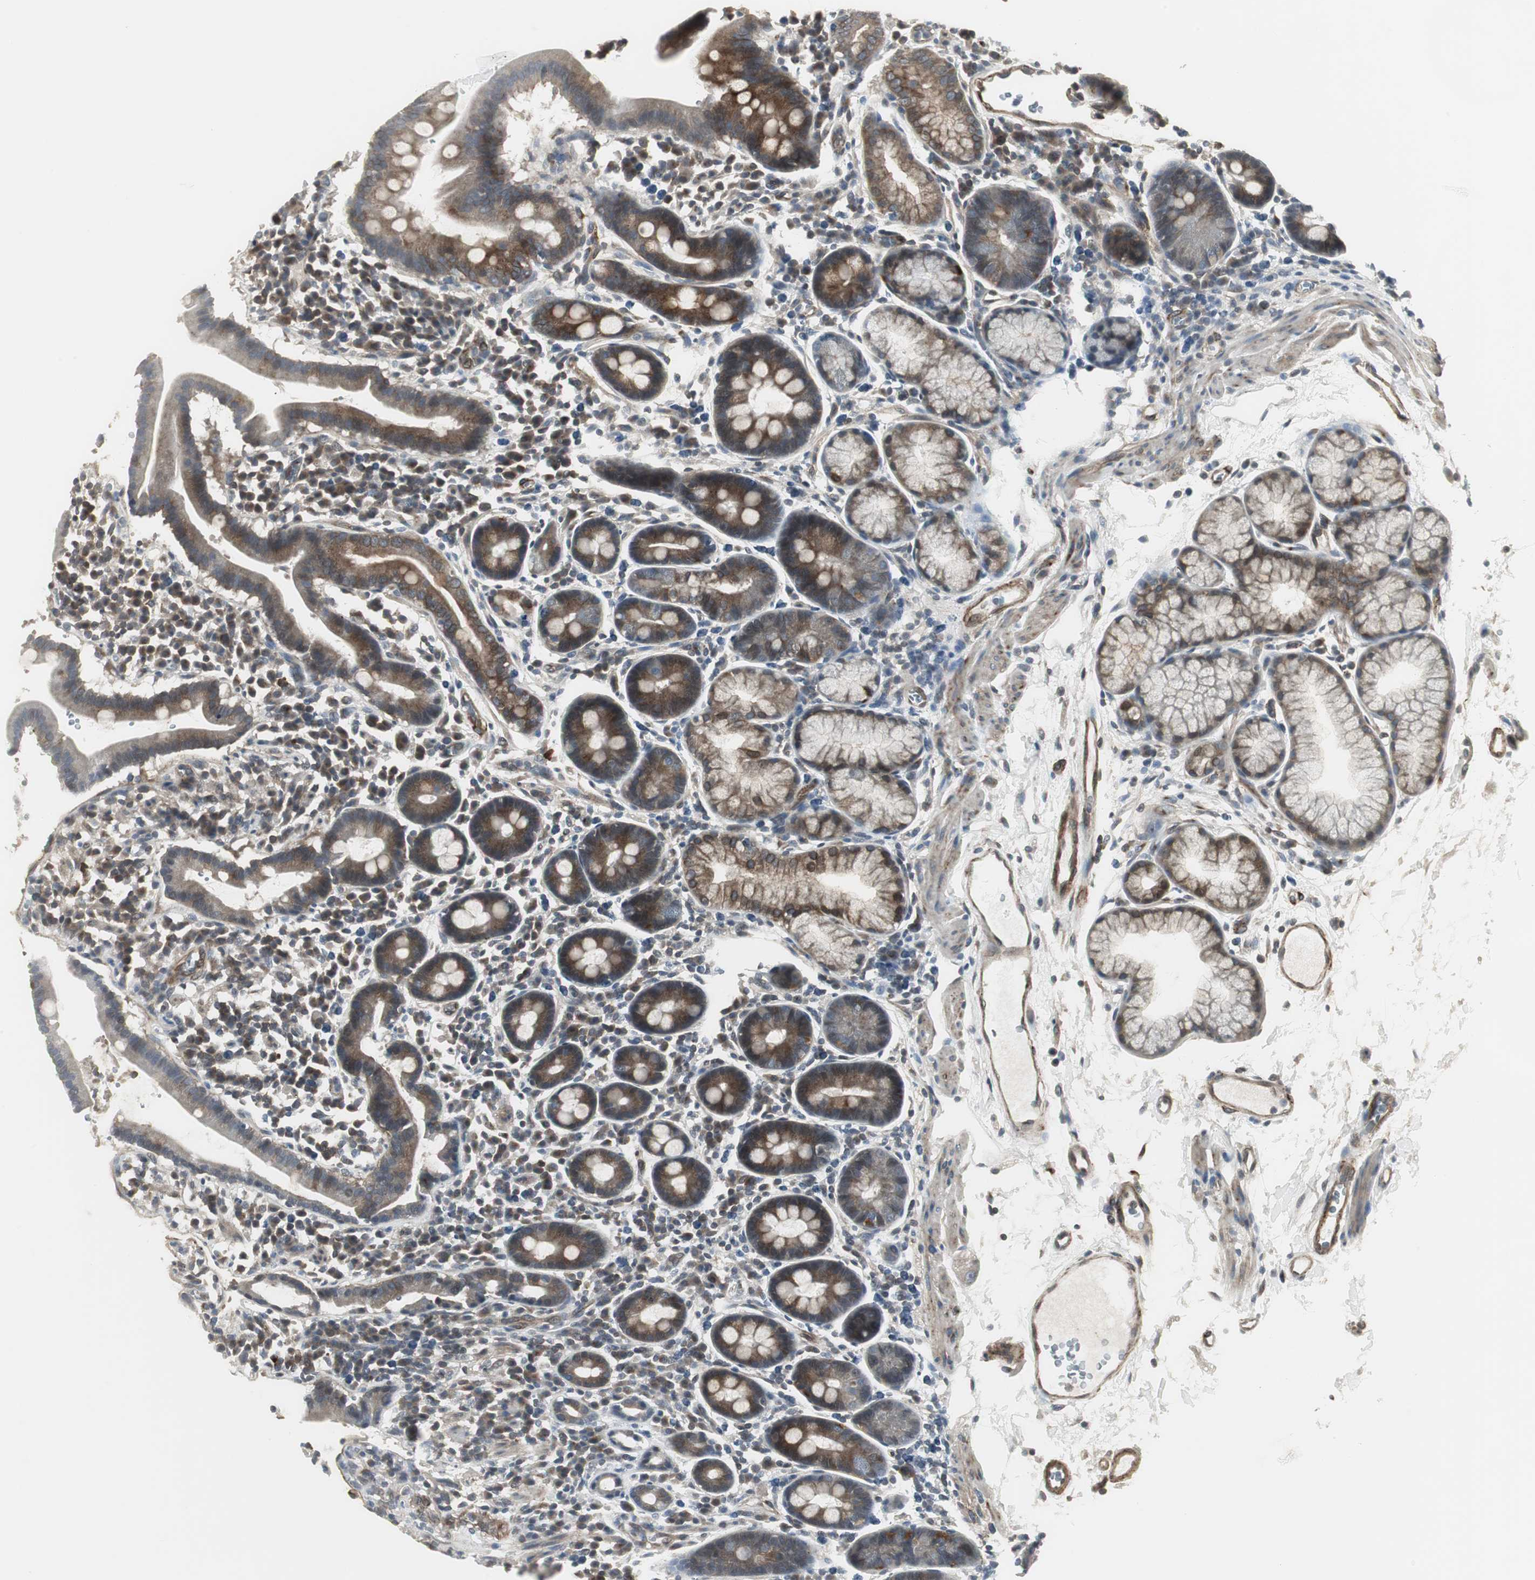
{"staining": {"intensity": "moderate", "quantity": "25%-75%", "location": "cytoplasmic/membranous"}, "tissue": "duodenum", "cell_type": "Glandular cells", "image_type": "normal", "snomed": [{"axis": "morphology", "description": "Normal tissue, NOS"}, {"axis": "topography", "description": "Duodenum"}], "caption": "This image exhibits unremarkable duodenum stained with IHC to label a protein in brown. The cytoplasmic/membranous of glandular cells show moderate positivity for the protein. Nuclei are counter-stained blue.", "gene": "SCYL3", "patient": {"sex": "male", "age": 50}}